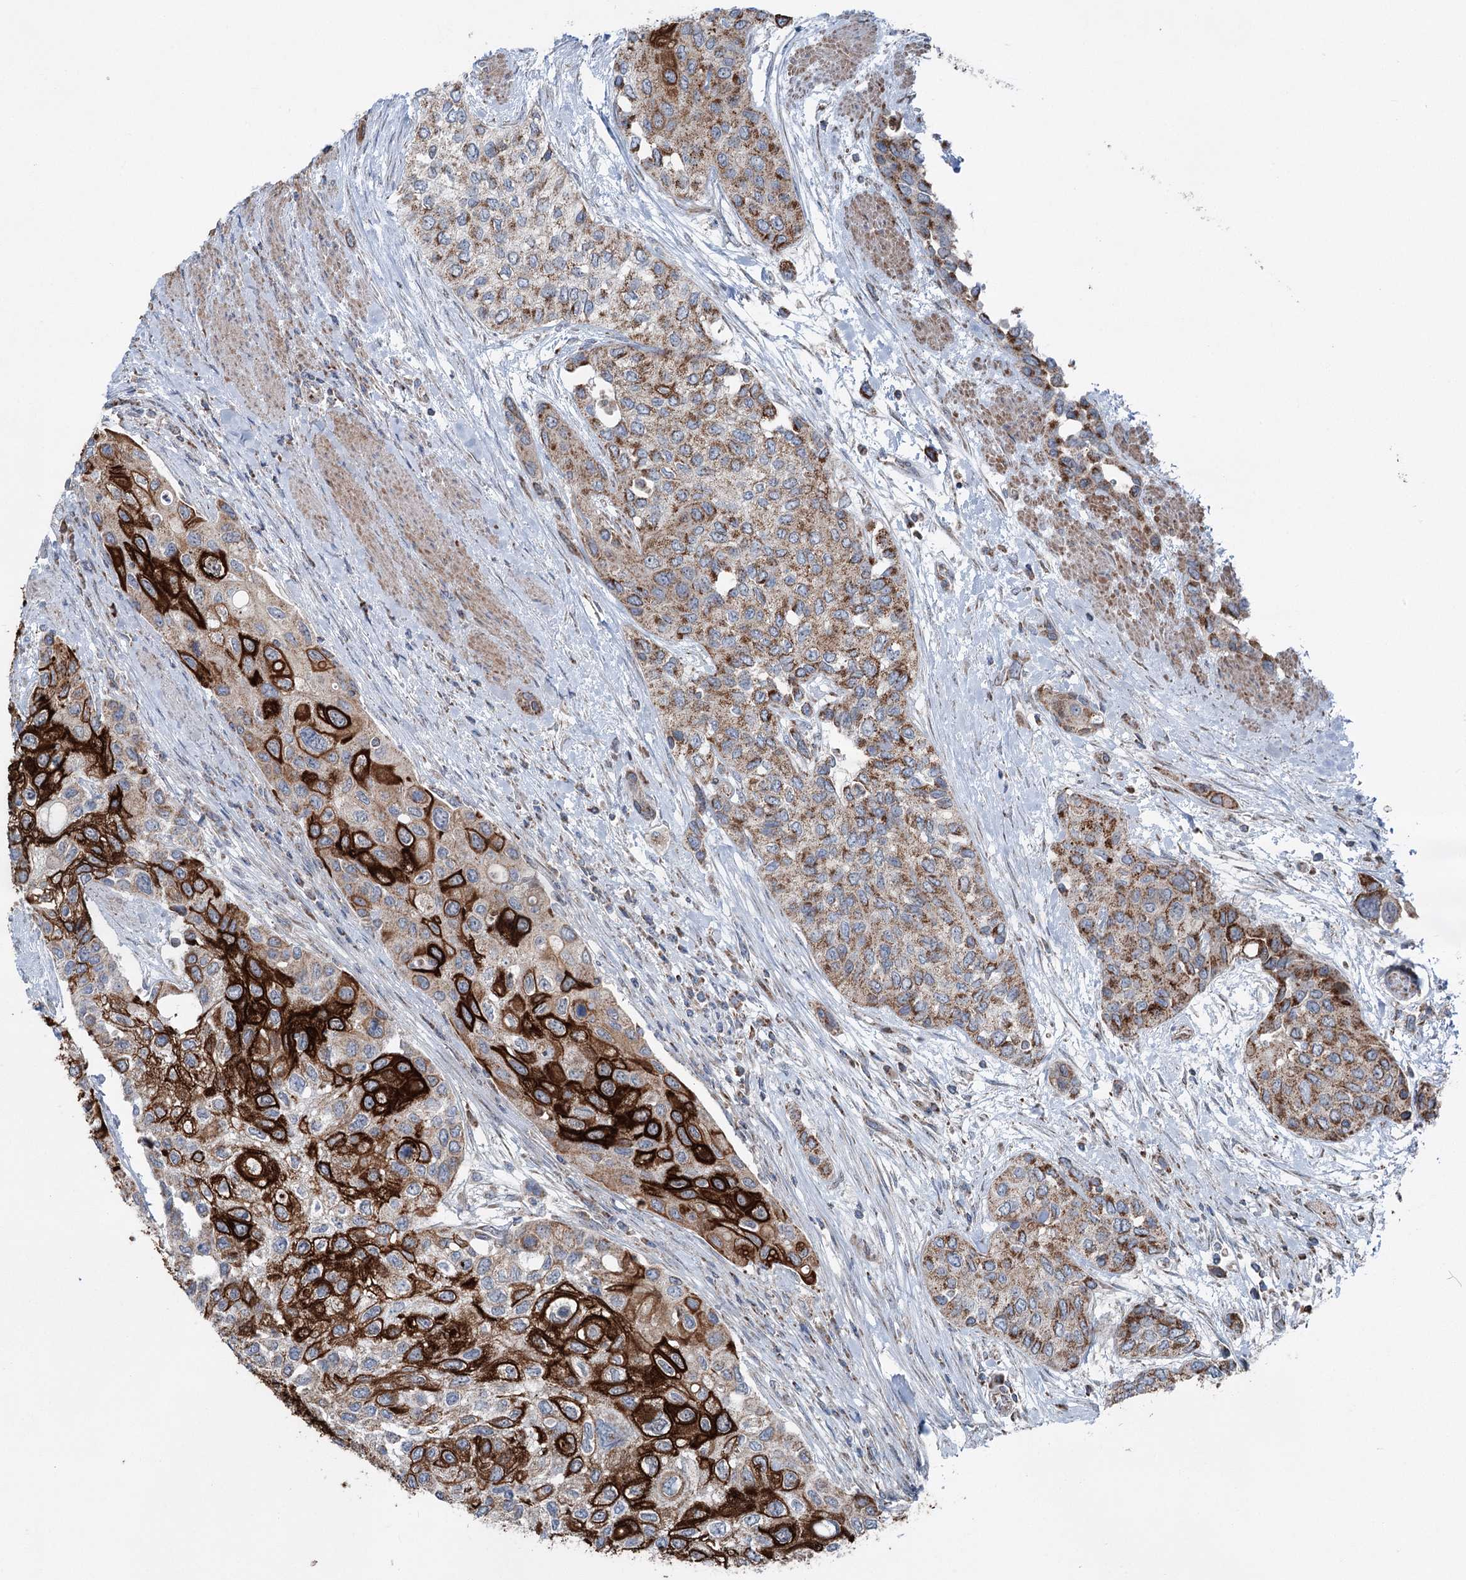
{"staining": {"intensity": "strong", "quantity": "25%-75%", "location": "cytoplasmic/membranous"}, "tissue": "urothelial cancer", "cell_type": "Tumor cells", "image_type": "cancer", "snomed": [{"axis": "morphology", "description": "Normal tissue, NOS"}, {"axis": "morphology", "description": "Urothelial carcinoma, High grade"}, {"axis": "topography", "description": "Vascular tissue"}, {"axis": "topography", "description": "Urinary bladder"}], "caption": "IHC (DAB) staining of human urothelial cancer exhibits strong cytoplasmic/membranous protein expression in approximately 25%-75% of tumor cells. Immunohistochemistry stains the protein in brown and the nuclei are stained blue.", "gene": "UCN3", "patient": {"sex": "female", "age": 56}}